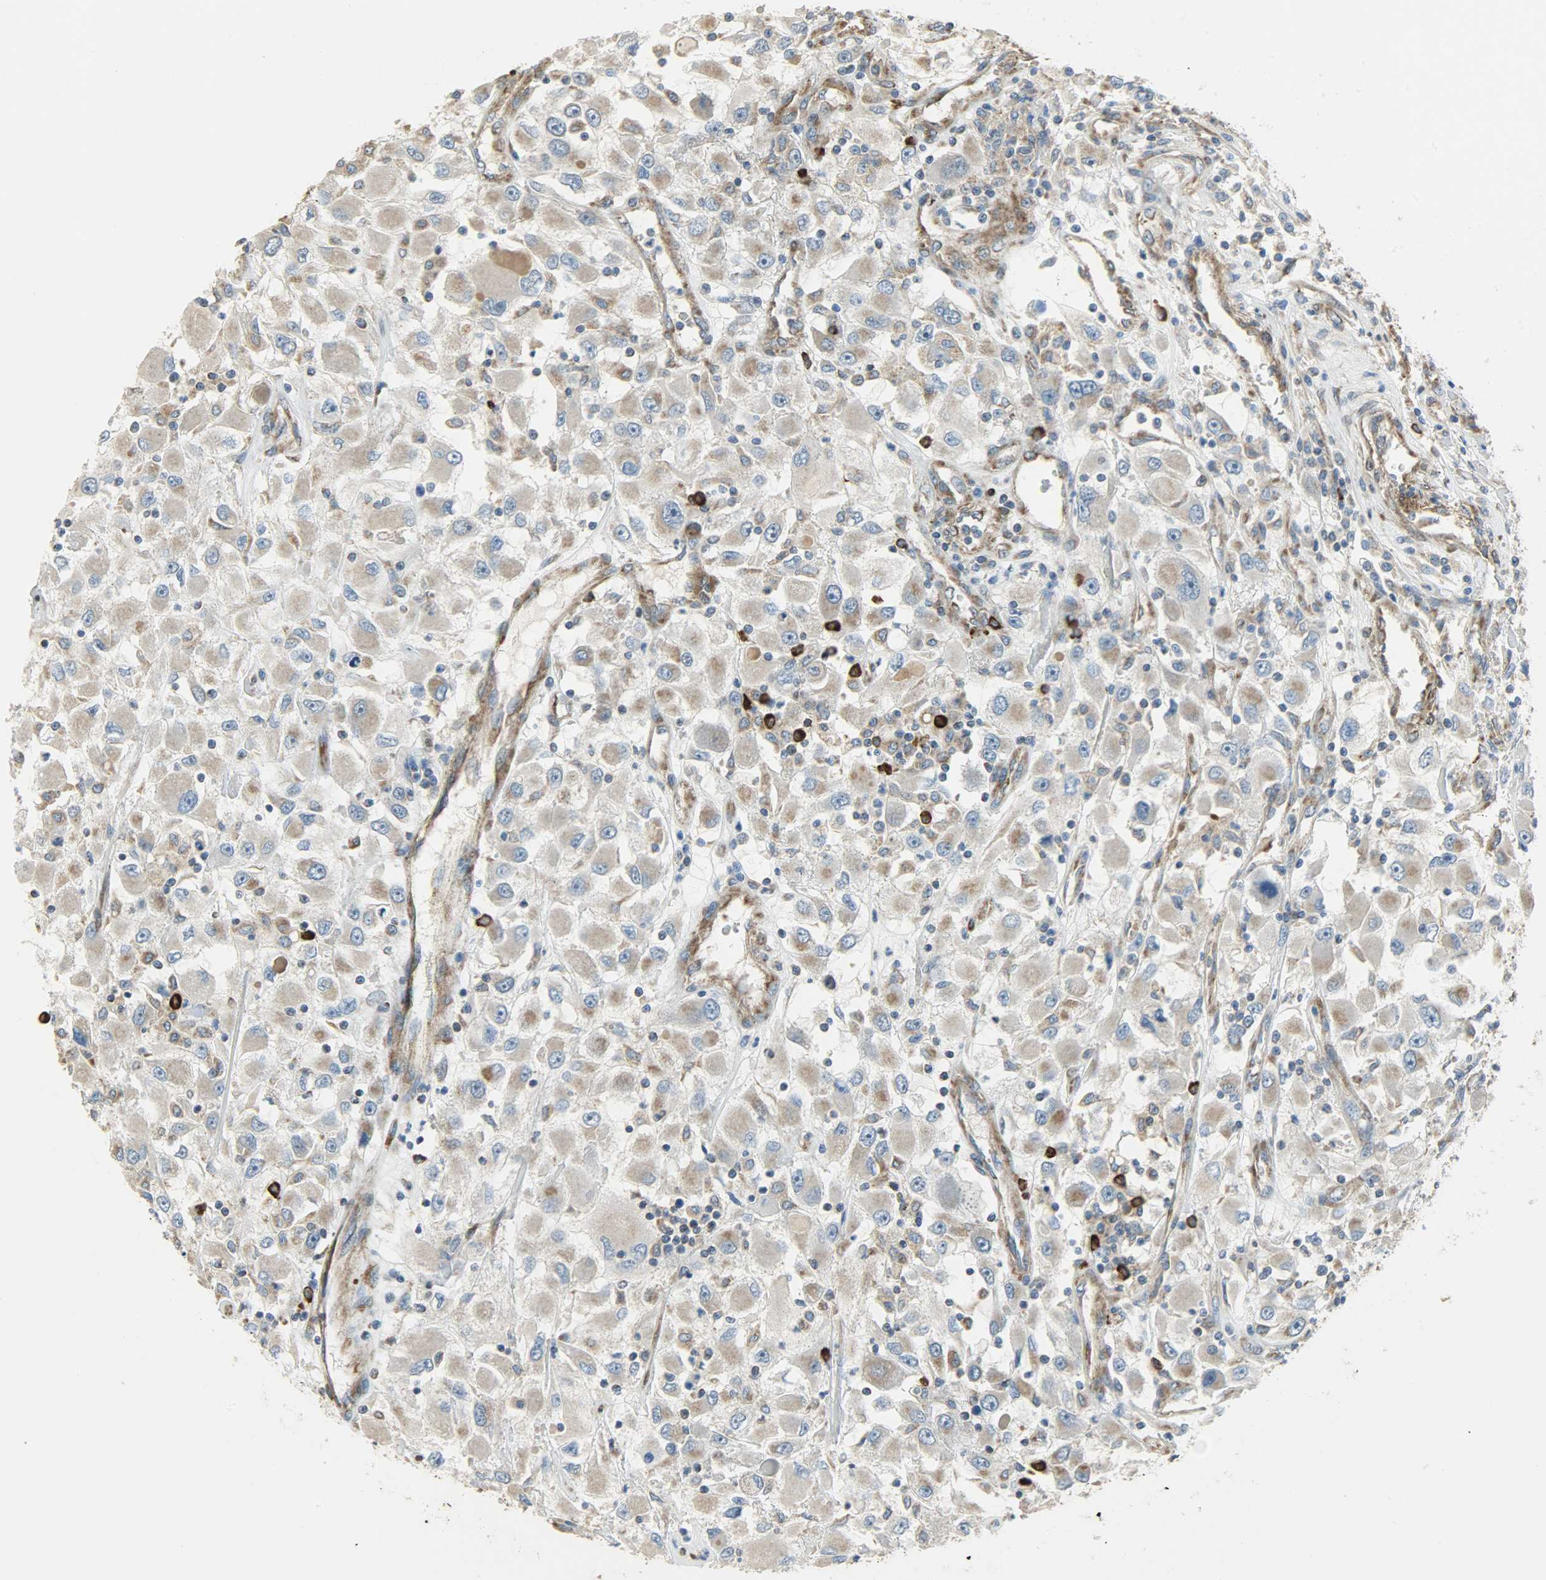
{"staining": {"intensity": "moderate", "quantity": ">75%", "location": "cytoplasmic/membranous"}, "tissue": "renal cancer", "cell_type": "Tumor cells", "image_type": "cancer", "snomed": [{"axis": "morphology", "description": "Adenocarcinoma, NOS"}, {"axis": "topography", "description": "Kidney"}], "caption": "Brown immunohistochemical staining in human renal adenocarcinoma shows moderate cytoplasmic/membranous positivity in approximately >75% of tumor cells.", "gene": "C1orf198", "patient": {"sex": "female", "age": 52}}